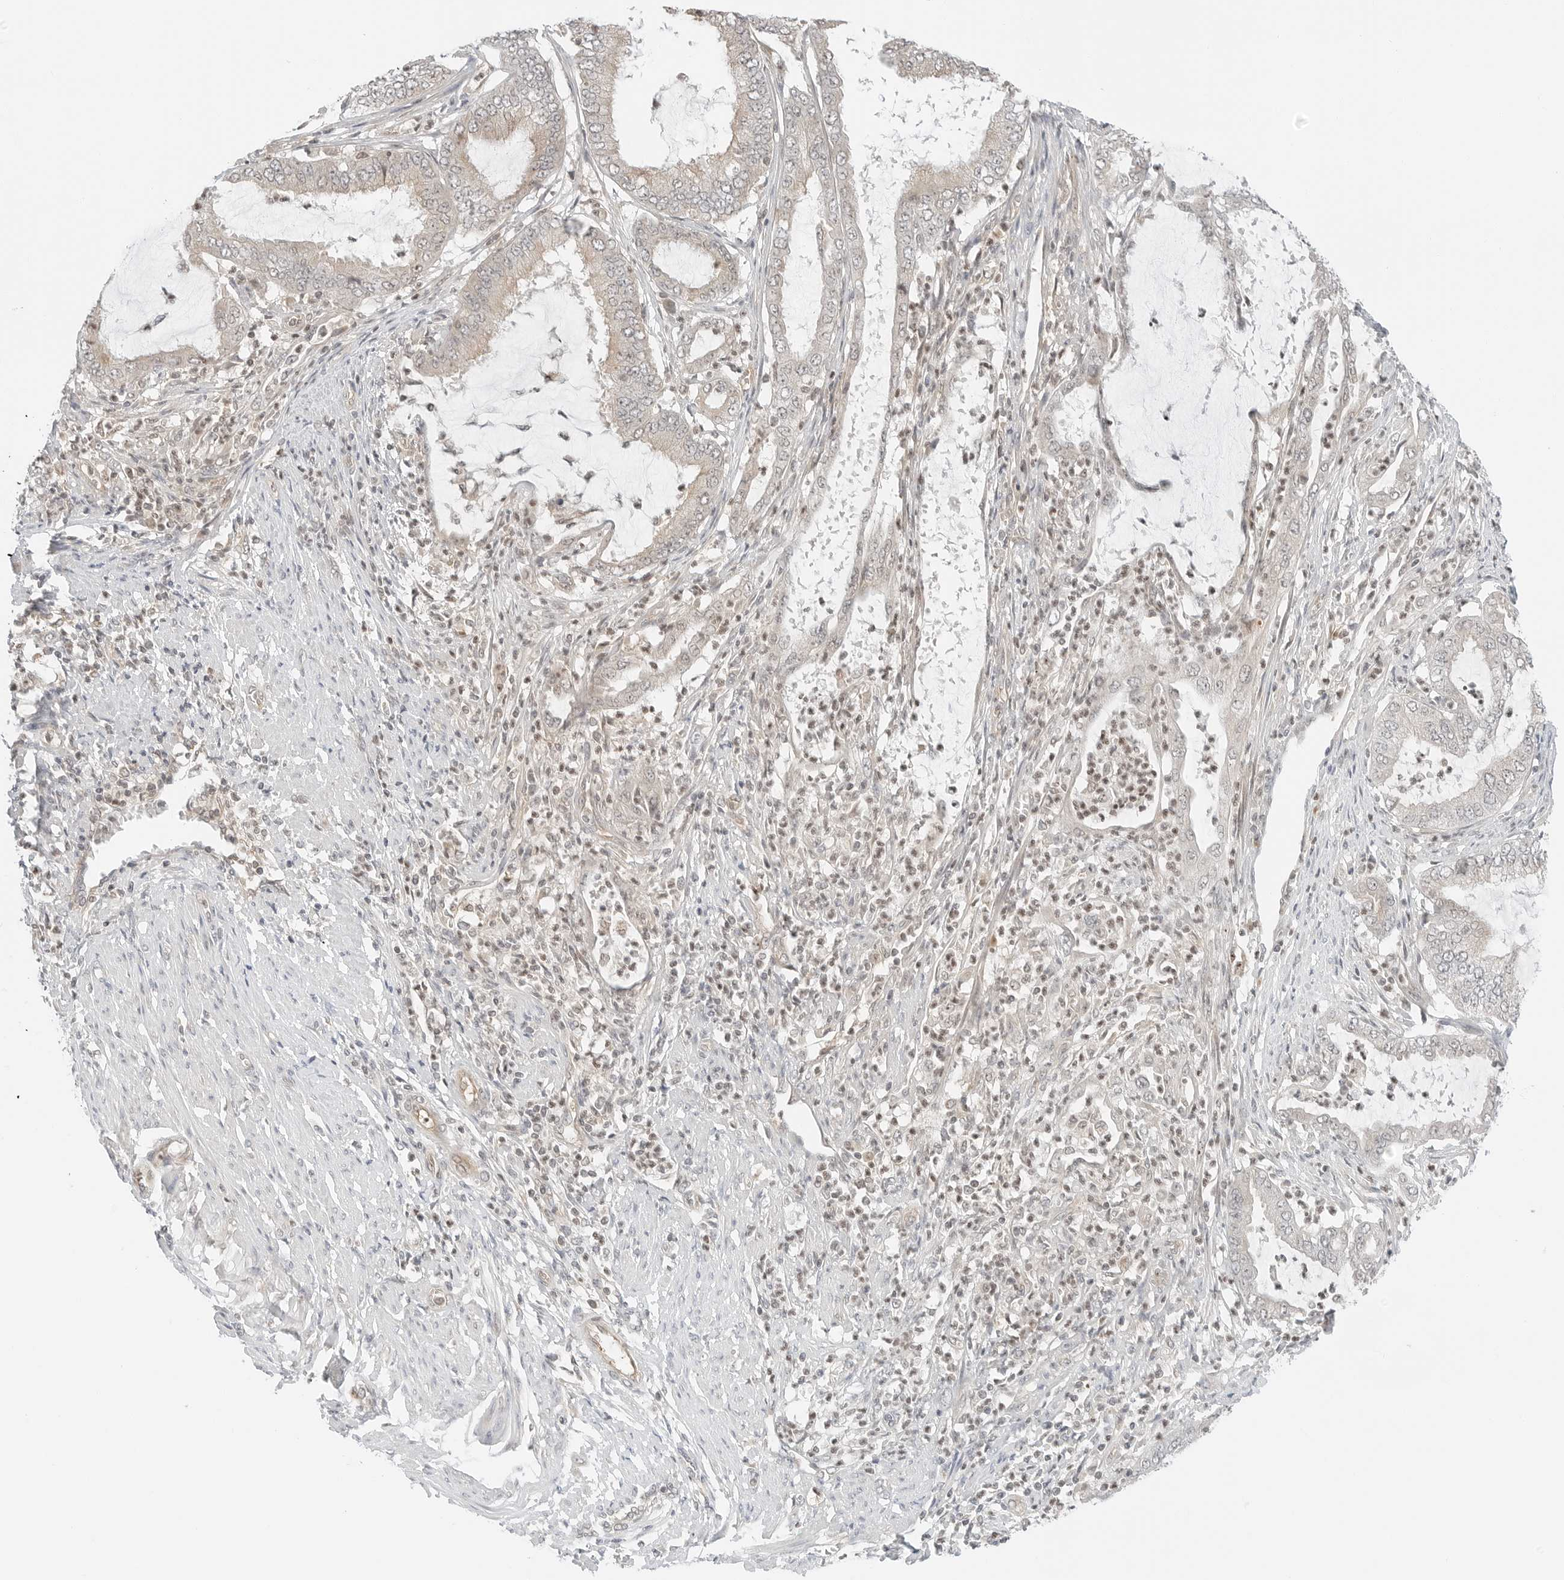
{"staining": {"intensity": "negative", "quantity": "none", "location": "none"}, "tissue": "endometrial cancer", "cell_type": "Tumor cells", "image_type": "cancer", "snomed": [{"axis": "morphology", "description": "Adenocarcinoma, NOS"}, {"axis": "topography", "description": "Endometrium"}], "caption": "This is a histopathology image of IHC staining of adenocarcinoma (endometrial), which shows no expression in tumor cells.", "gene": "IQCC", "patient": {"sex": "female", "age": 51}}